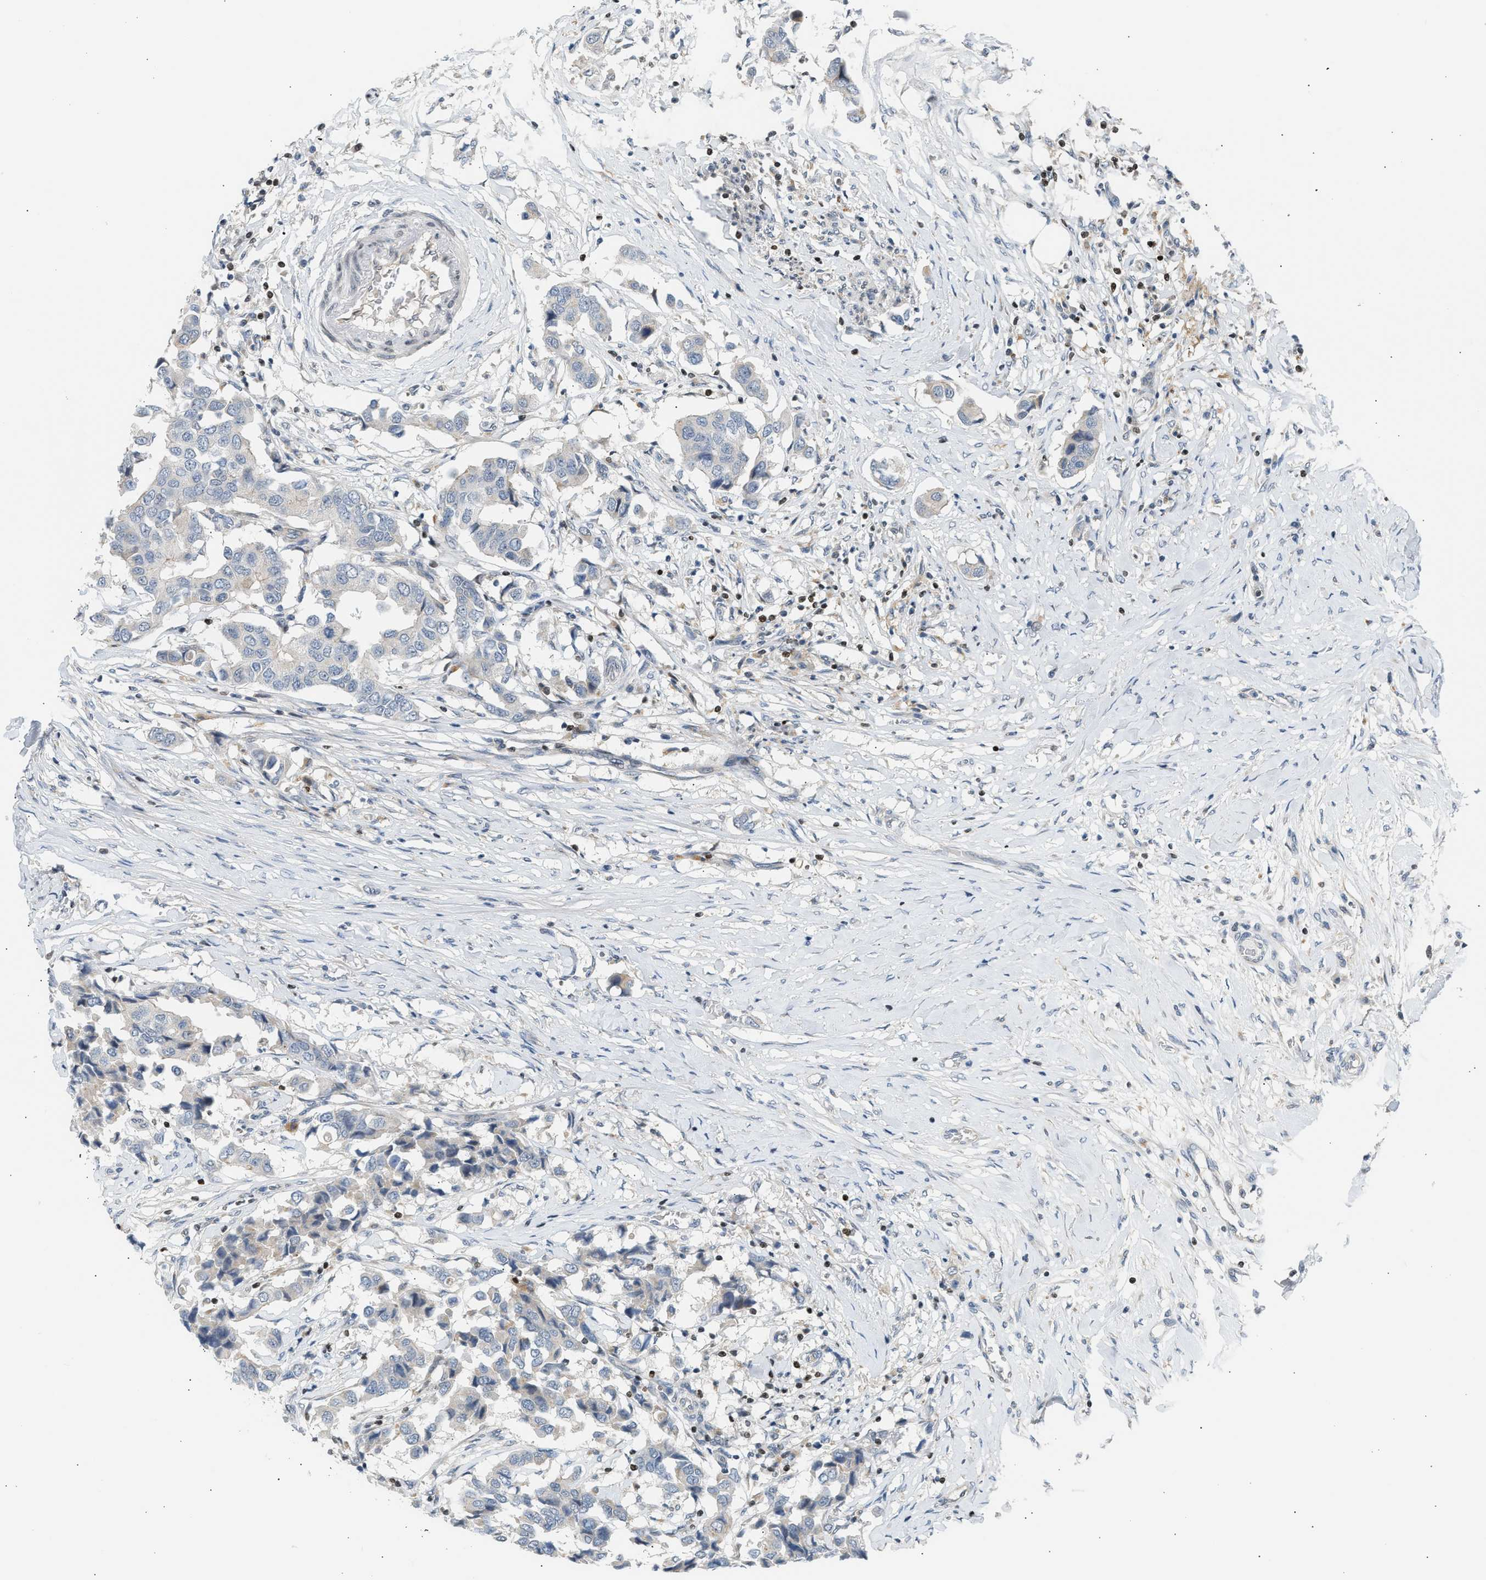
{"staining": {"intensity": "negative", "quantity": "none", "location": "none"}, "tissue": "breast cancer", "cell_type": "Tumor cells", "image_type": "cancer", "snomed": [{"axis": "morphology", "description": "Duct carcinoma"}, {"axis": "topography", "description": "Breast"}], "caption": "Immunohistochemical staining of human breast infiltrating ductal carcinoma reveals no significant expression in tumor cells. Nuclei are stained in blue.", "gene": "NPS", "patient": {"sex": "female", "age": 80}}